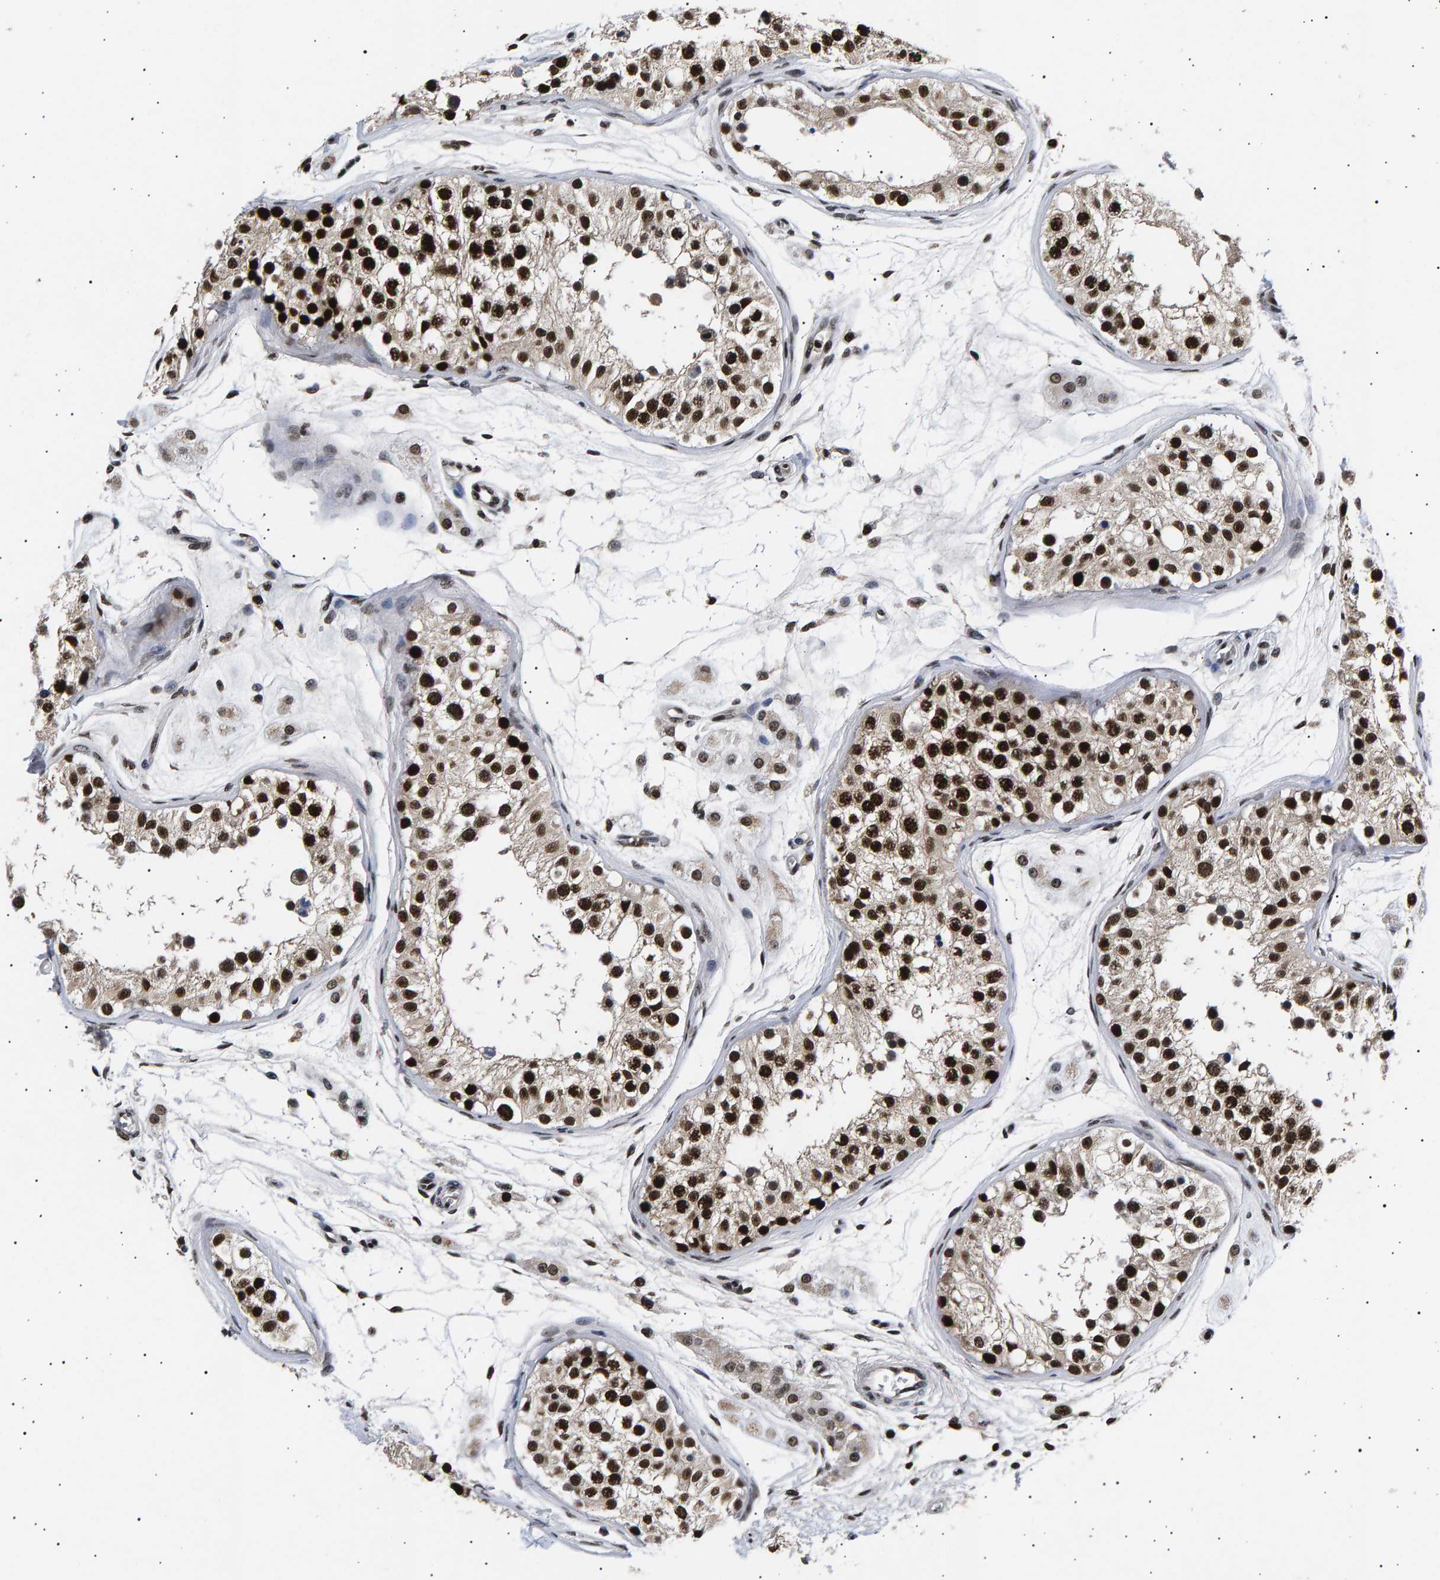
{"staining": {"intensity": "strong", "quantity": ">75%", "location": "nuclear"}, "tissue": "testis", "cell_type": "Cells in seminiferous ducts", "image_type": "normal", "snomed": [{"axis": "morphology", "description": "Normal tissue, NOS"}, {"axis": "morphology", "description": "Adenocarcinoma, metastatic, NOS"}, {"axis": "topography", "description": "Testis"}], "caption": "Testis stained with immunohistochemistry reveals strong nuclear expression in approximately >75% of cells in seminiferous ducts.", "gene": "ANKRD40", "patient": {"sex": "male", "age": 26}}